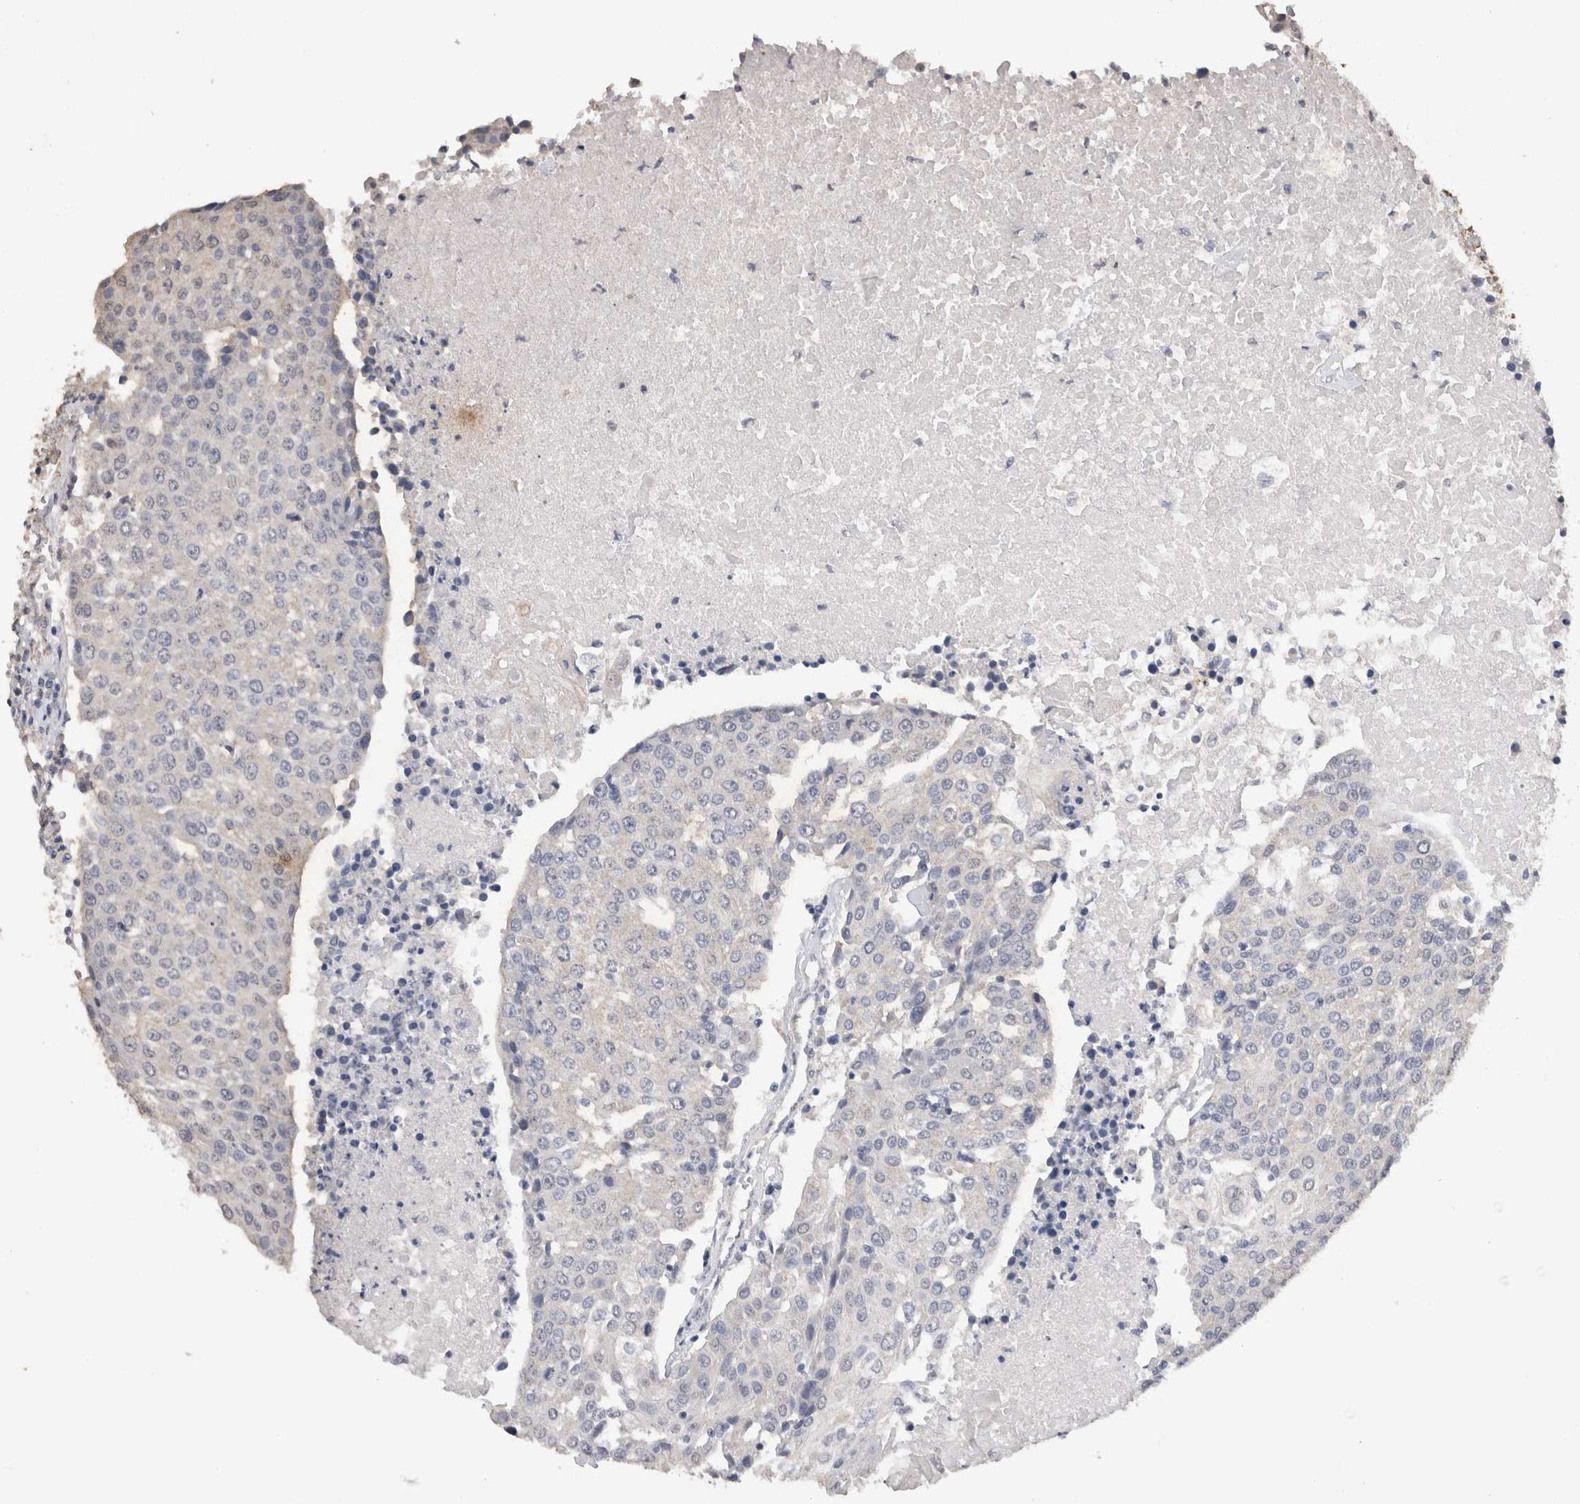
{"staining": {"intensity": "negative", "quantity": "none", "location": "none"}, "tissue": "urothelial cancer", "cell_type": "Tumor cells", "image_type": "cancer", "snomed": [{"axis": "morphology", "description": "Urothelial carcinoma, High grade"}, {"axis": "topography", "description": "Urinary bladder"}], "caption": "High-grade urothelial carcinoma was stained to show a protein in brown. There is no significant positivity in tumor cells.", "gene": "CDH6", "patient": {"sex": "female", "age": 85}}